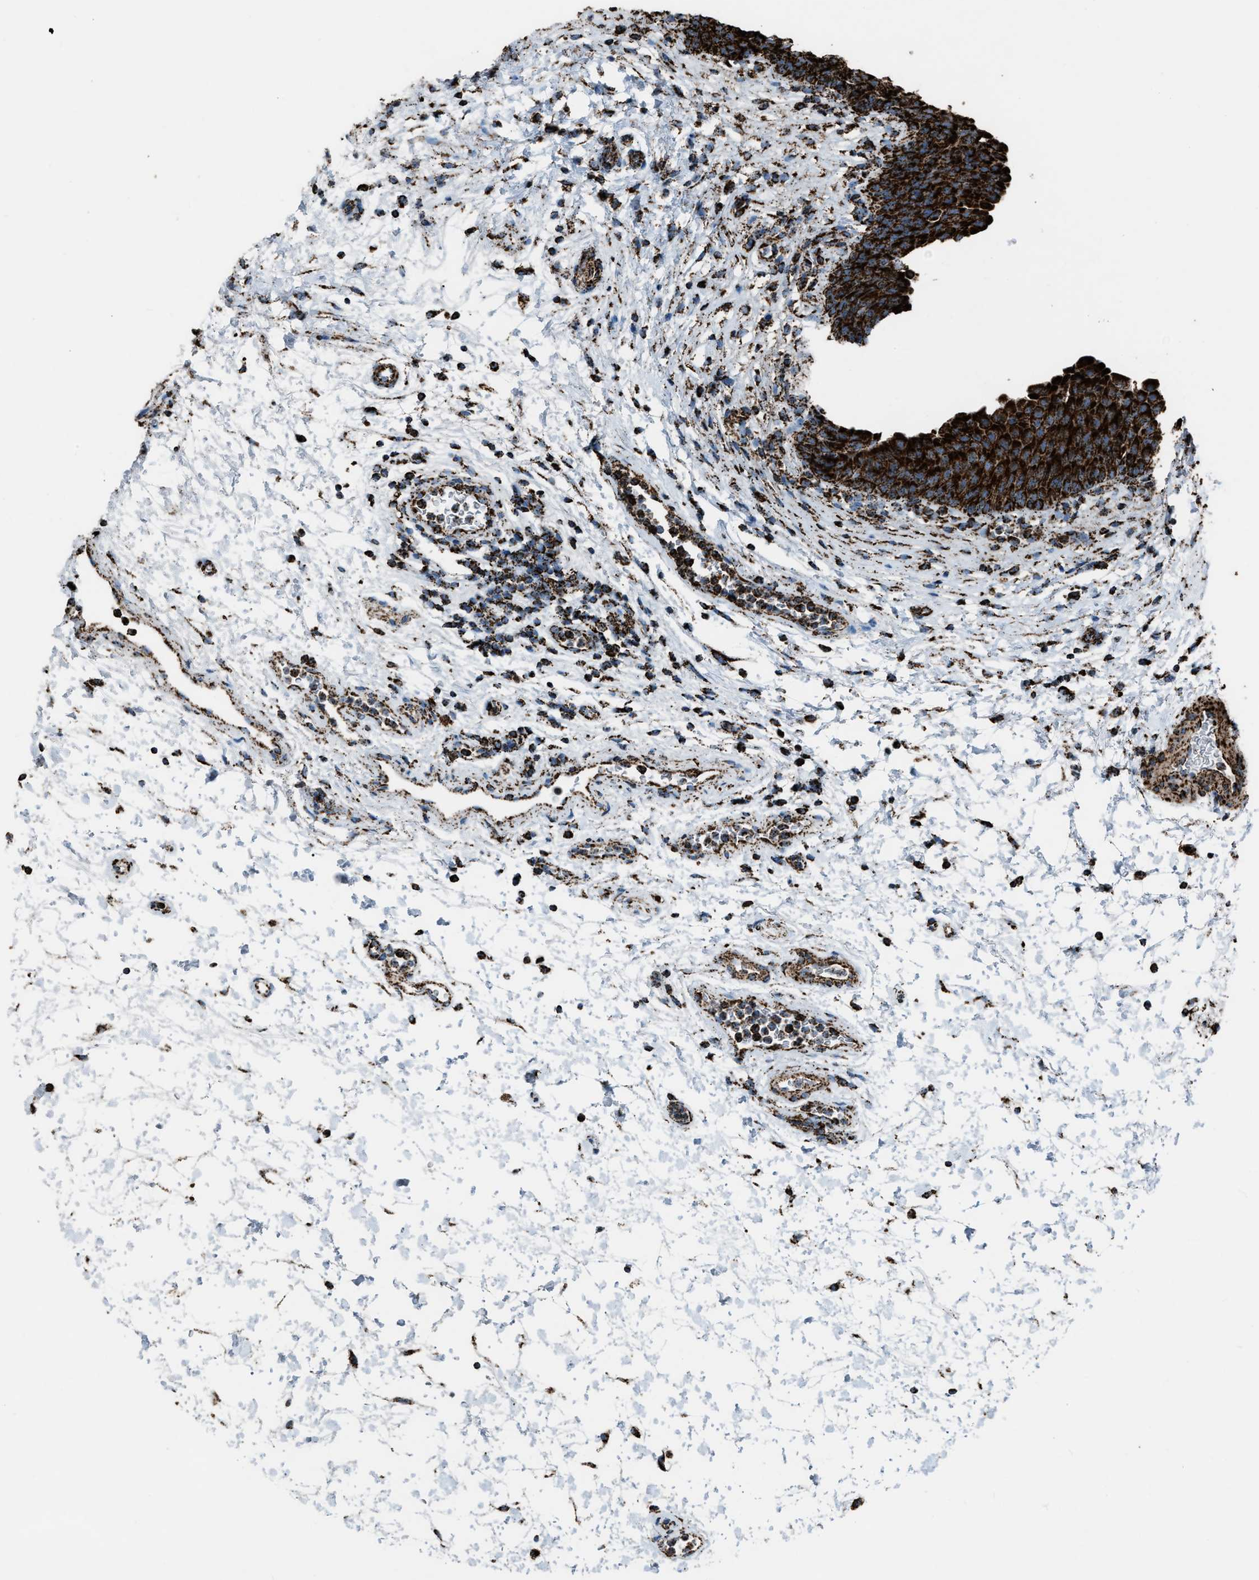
{"staining": {"intensity": "strong", "quantity": ">75%", "location": "cytoplasmic/membranous"}, "tissue": "urinary bladder", "cell_type": "Urothelial cells", "image_type": "normal", "snomed": [{"axis": "morphology", "description": "Normal tissue, NOS"}, {"axis": "topography", "description": "Urinary bladder"}], "caption": "Urinary bladder stained with immunohistochemistry (IHC) reveals strong cytoplasmic/membranous positivity in approximately >75% of urothelial cells.", "gene": "MDH2", "patient": {"sex": "male", "age": 37}}